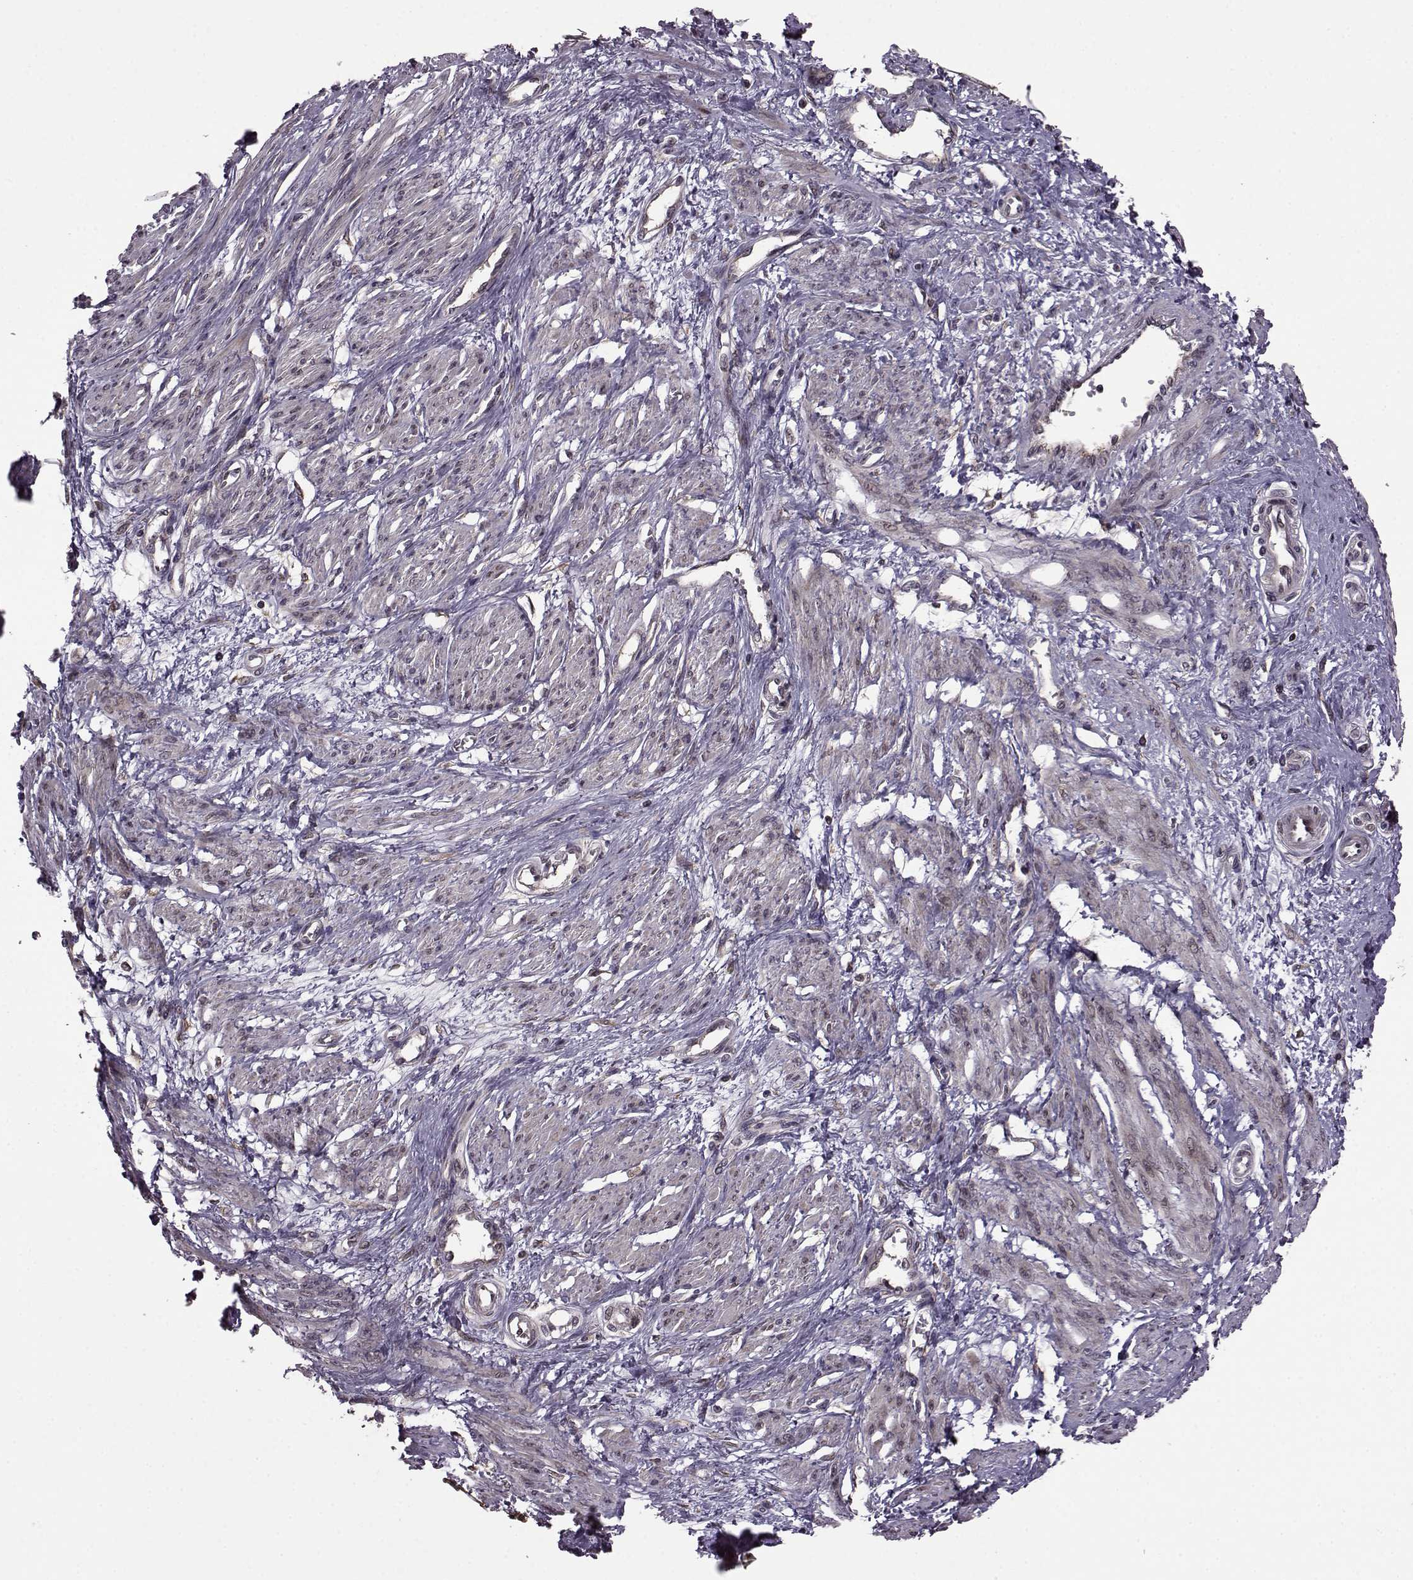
{"staining": {"intensity": "weak", "quantity": ">75%", "location": "cytoplasmic/membranous"}, "tissue": "smooth muscle", "cell_type": "Smooth muscle cells", "image_type": "normal", "snomed": [{"axis": "morphology", "description": "Normal tissue, NOS"}, {"axis": "topography", "description": "Smooth muscle"}, {"axis": "topography", "description": "Uterus"}], "caption": "Smooth muscle stained with a brown dye reveals weak cytoplasmic/membranous positive positivity in approximately >75% of smooth muscle cells.", "gene": "URI1", "patient": {"sex": "female", "age": 39}}